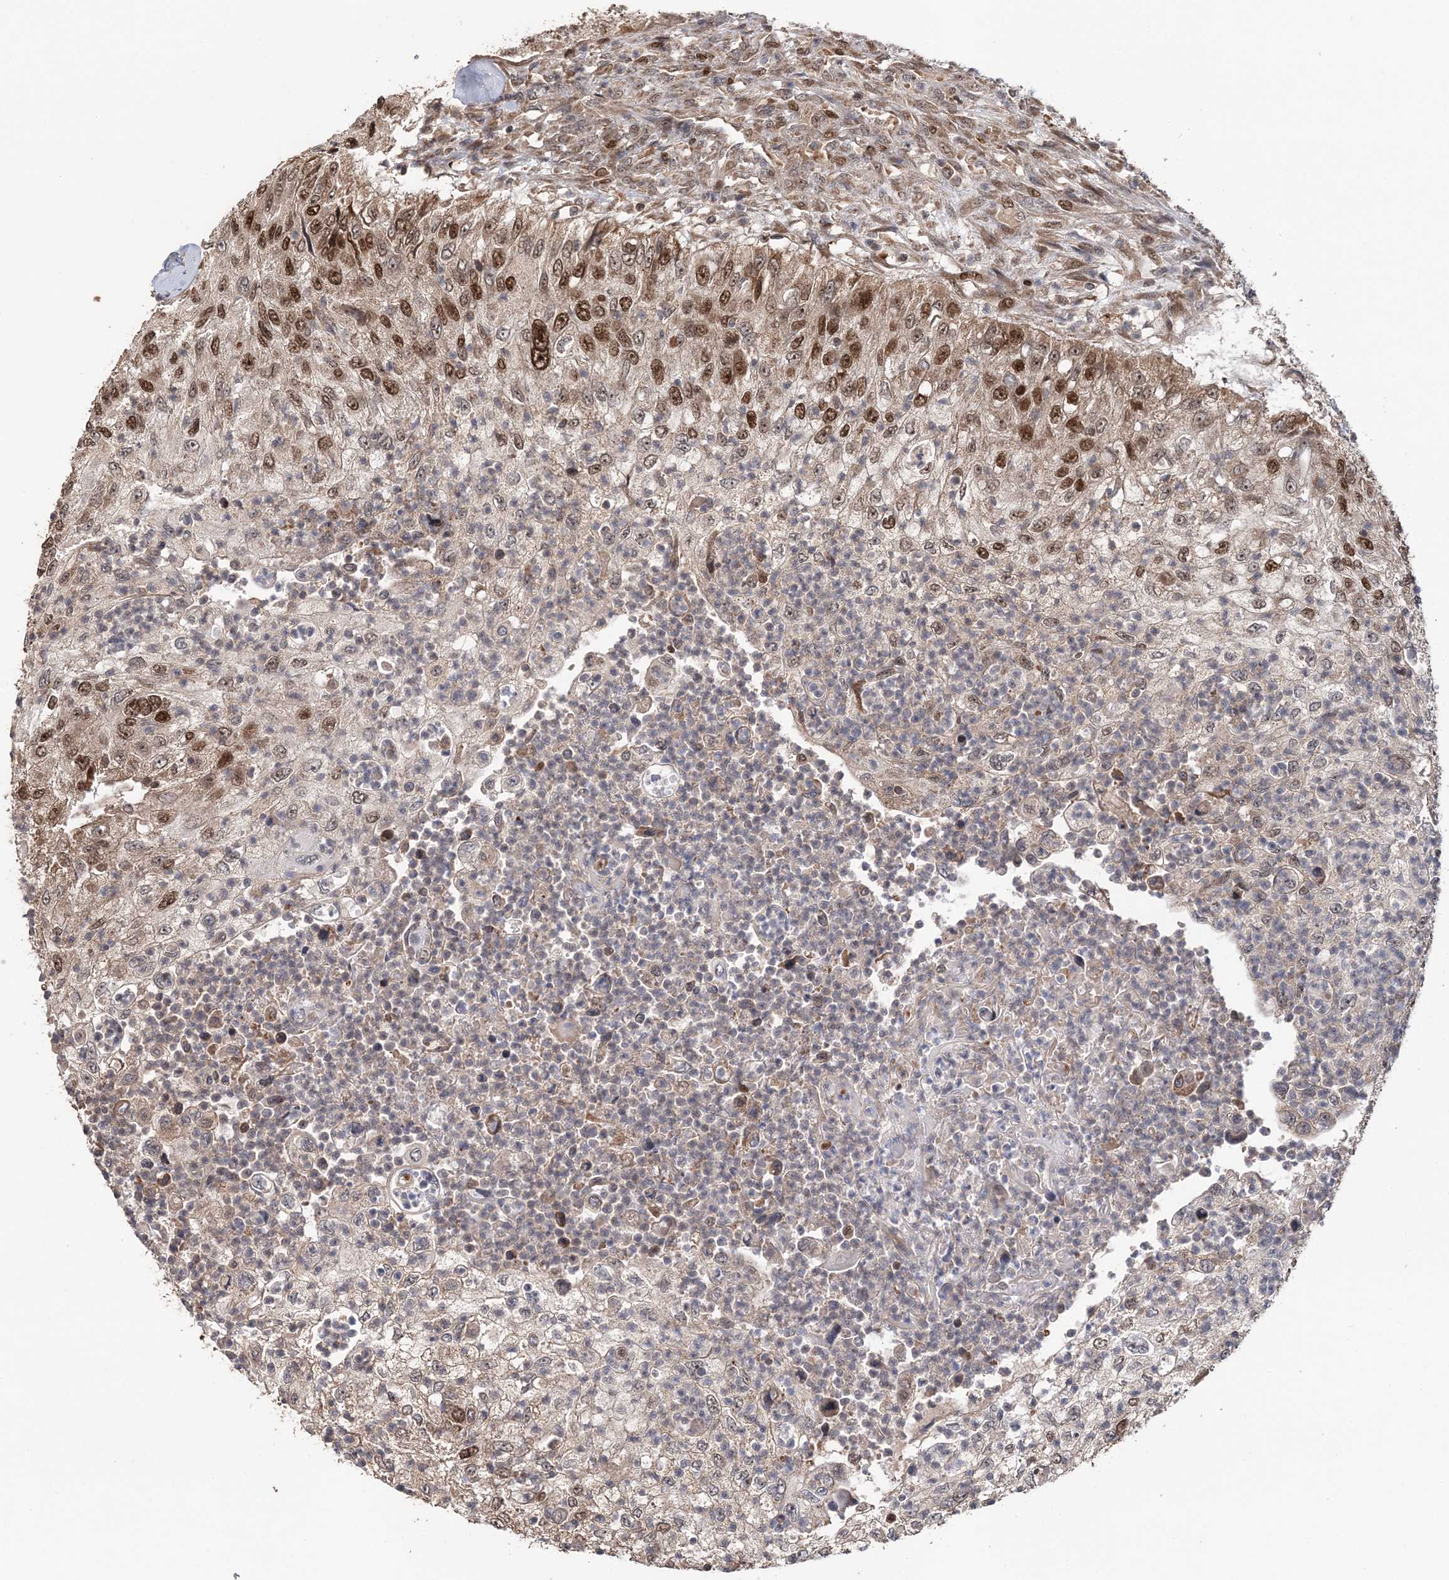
{"staining": {"intensity": "moderate", "quantity": ">75%", "location": "cytoplasmic/membranous,nuclear"}, "tissue": "urothelial cancer", "cell_type": "Tumor cells", "image_type": "cancer", "snomed": [{"axis": "morphology", "description": "Urothelial carcinoma, High grade"}, {"axis": "topography", "description": "Urinary bladder"}], "caption": "Protein expression analysis of urothelial carcinoma (high-grade) demonstrates moderate cytoplasmic/membranous and nuclear staining in about >75% of tumor cells. The staining was performed using DAB, with brown indicating positive protein expression. Nuclei are stained blue with hematoxylin.", "gene": "KIF4A", "patient": {"sex": "female", "age": 60}}